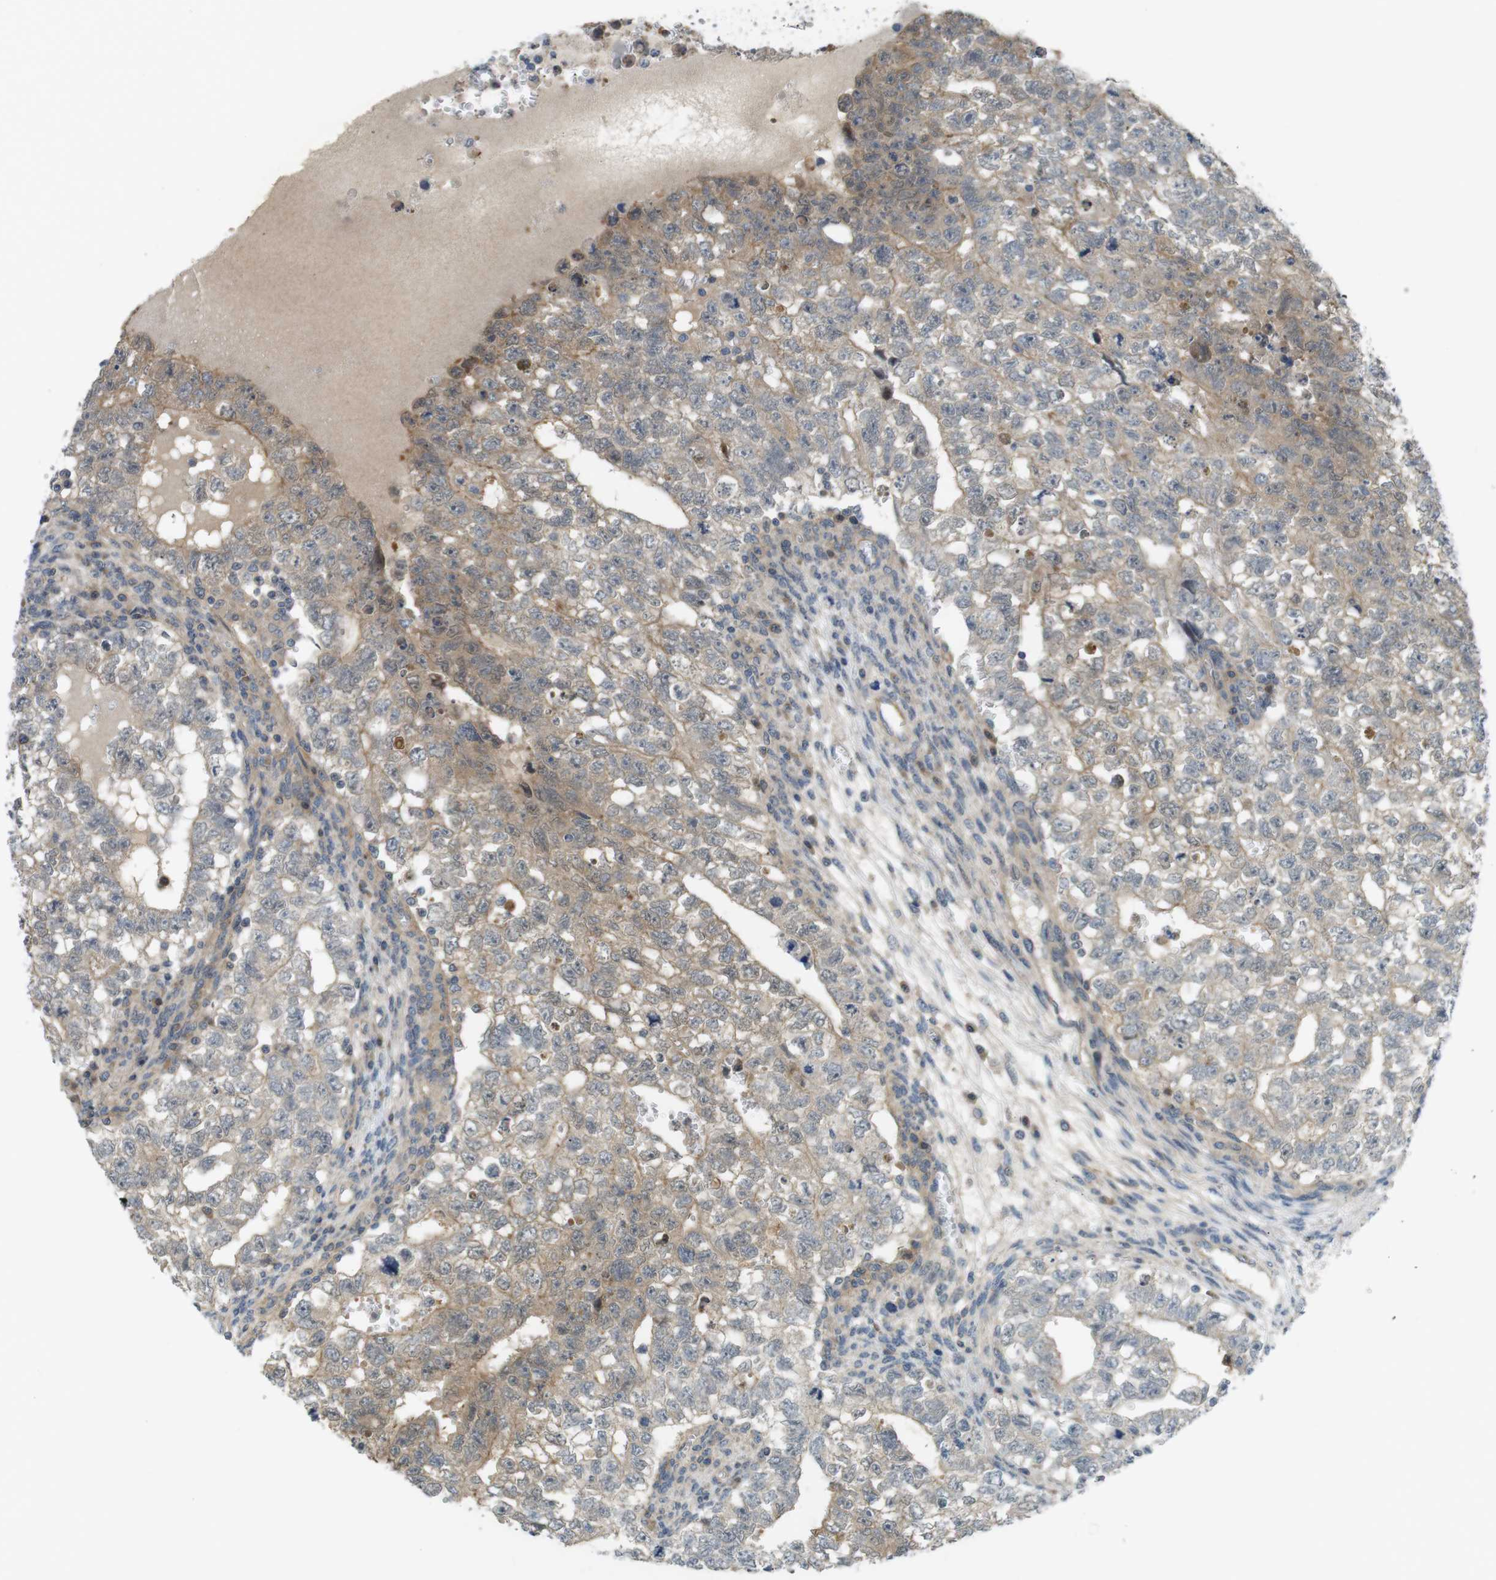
{"staining": {"intensity": "weak", "quantity": "25%-75%", "location": "cytoplasmic/membranous"}, "tissue": "testis cancer", "cell_type": "Tumor cells", "image_type": "cancer", "snomed": [{"axis": "morphology", "description": "Seminoma, NOS"}, {"axis": "morphology", "description": "Carcinoma, Embryonal, NOS"}, {"axis": "topography", "description": "Testis"}], "caption": "IHC image of testis cancer (embryonal carcinoma) stained for a protein (brown), which displays low levels of weak cytoplasmic/membranous staining in about 25%-75% of tumor cells.", "gene": "ABHD15", "patient": {"sex": "male", "age": 38}}